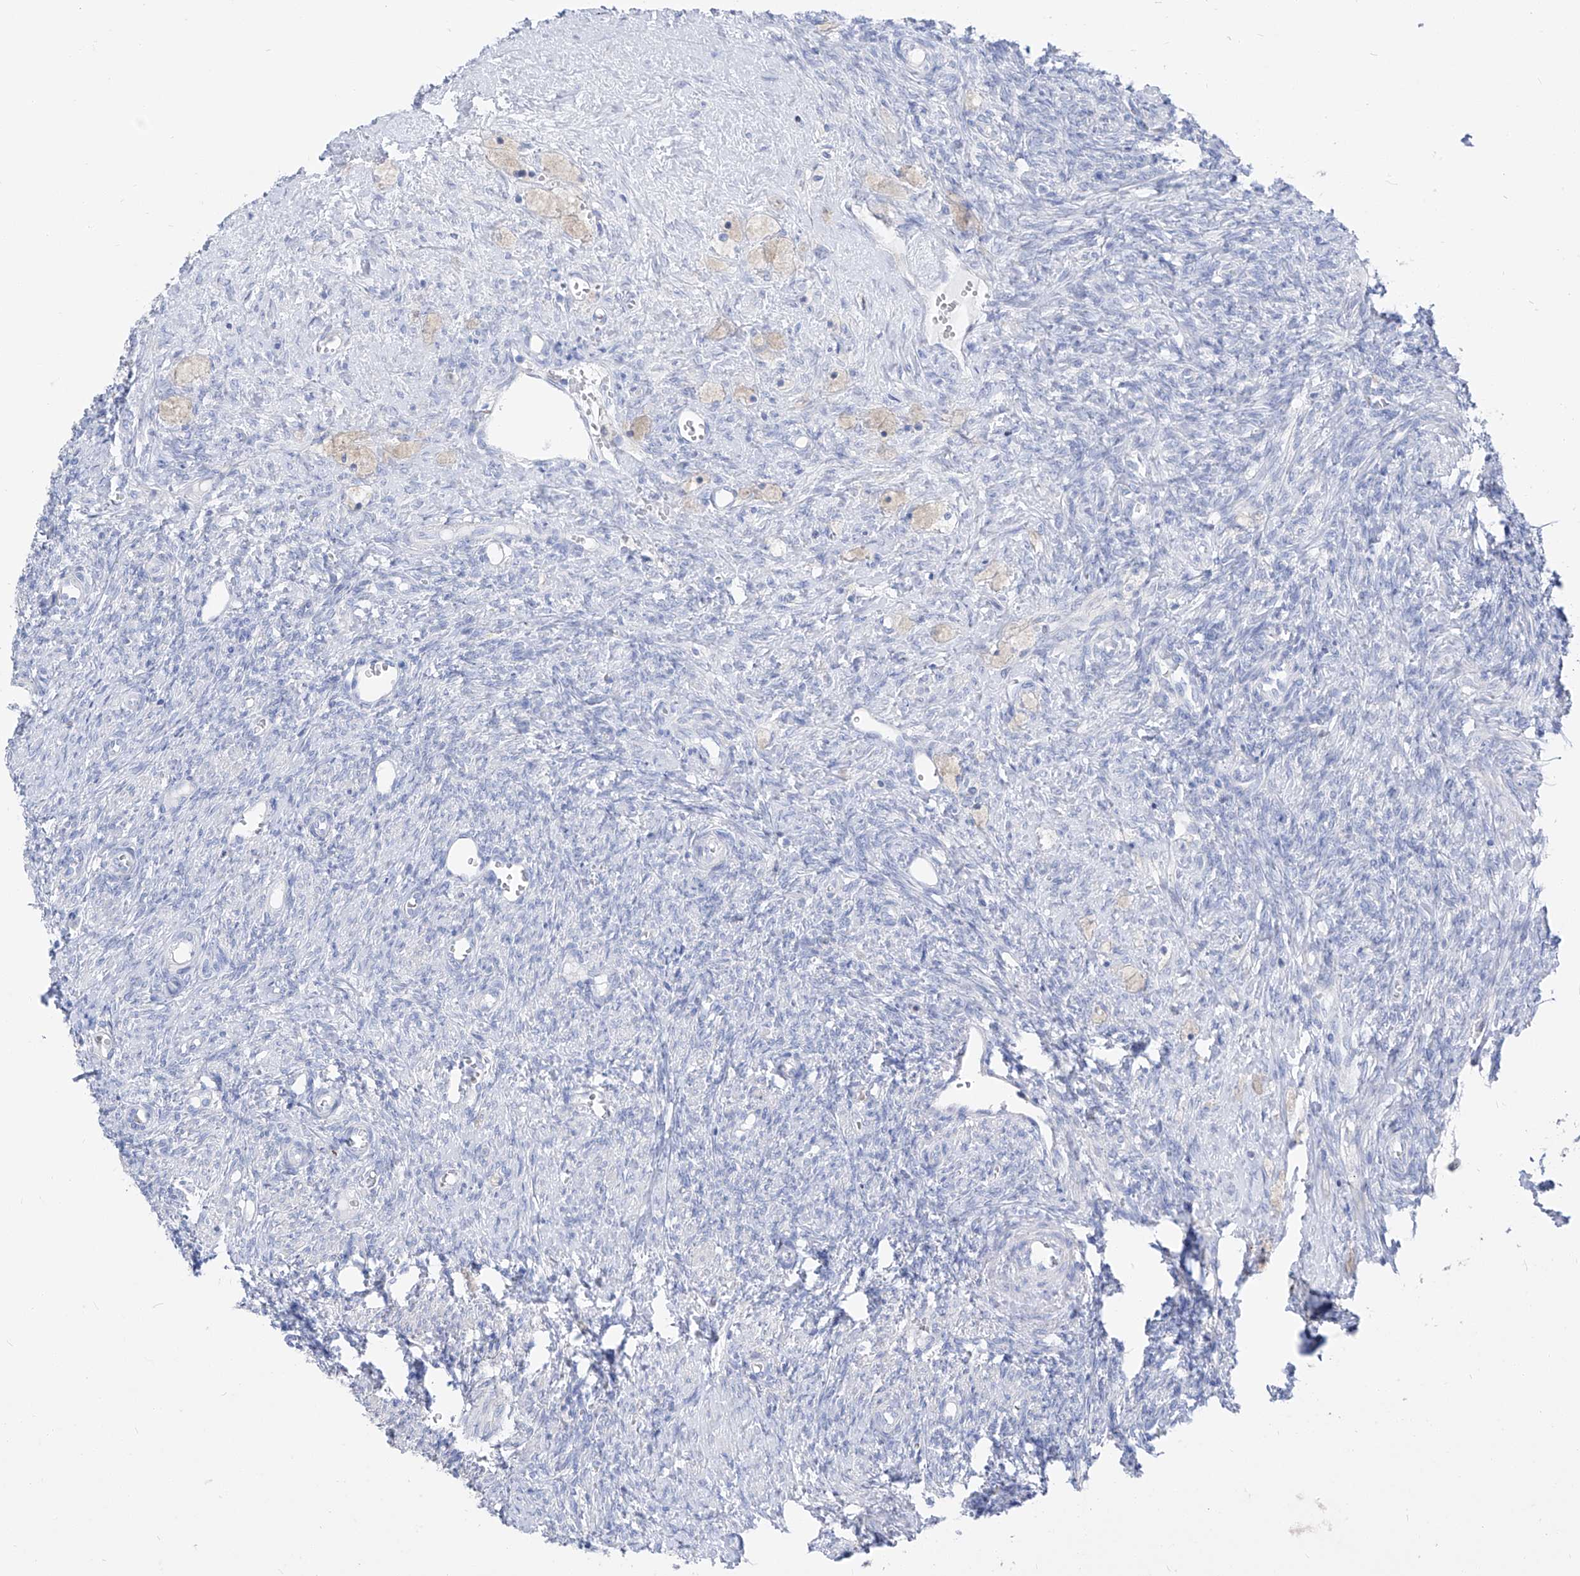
{"staining": {"intensity": "negative", "quantity": "none", "location": "none"}, "tissue": "ovary", "cell_type": "Ovarian stroma cells", "image_type": "normal", "snomed": [{"axis": "morphology", "description": "Normal tissue, NOS"}, {"axis": "topography", "description": "Ovary"}], "caption": "The histopathology image reveals no staining of ovarian stroma cells in unremarkable ovary.", "gene": "FRS3", "patient": {"sex": "female", "age": 41}}